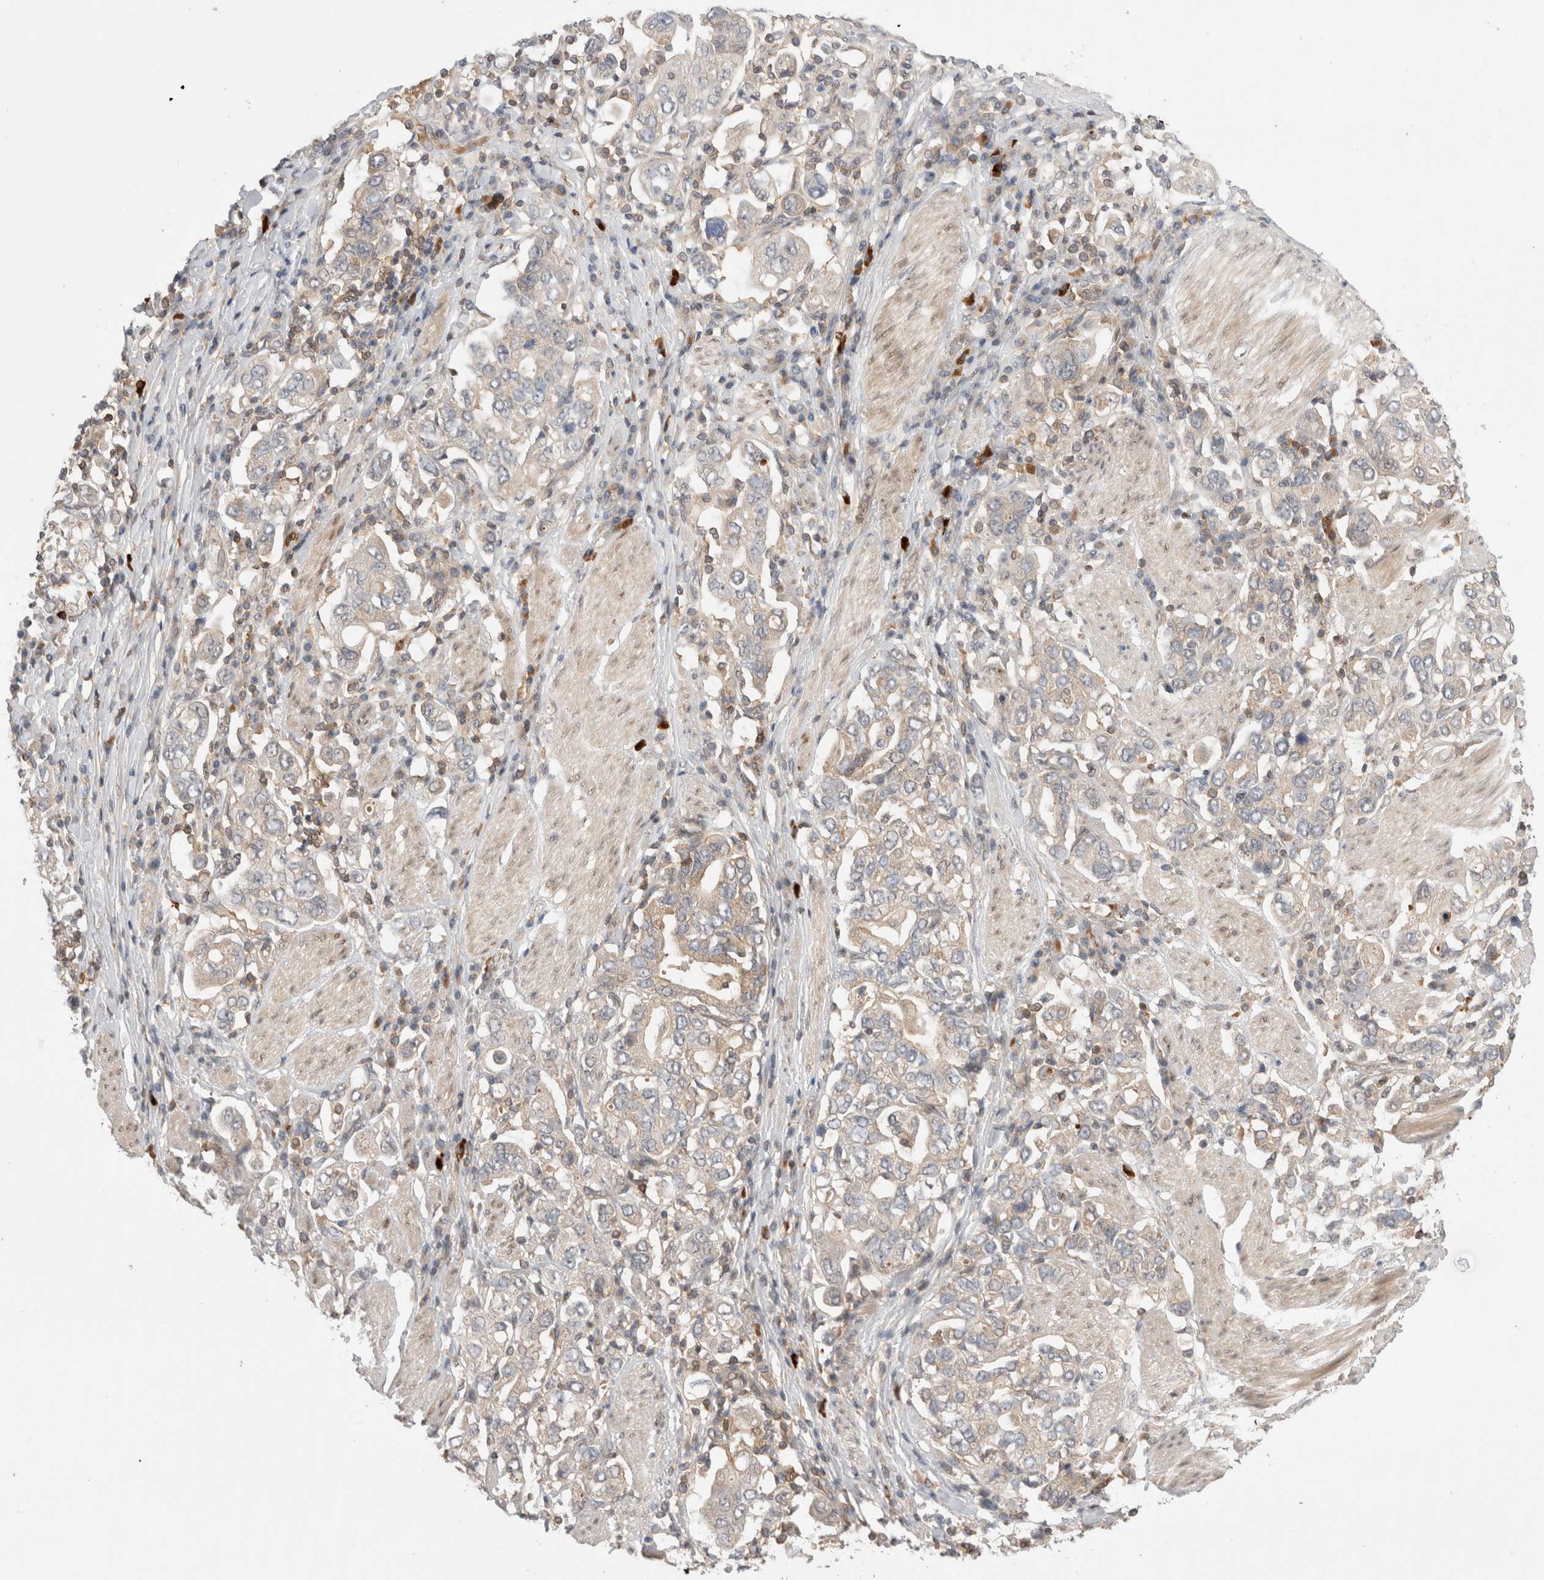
{"staining": {"intensity": "weak", "quantity": "25%-75%", "location": "cytoplasmic/membranous"}, "tissue": "stomach cancer", "cell_type": "Tumor cells", "image_type": "cancer", "snomed": [{"axis": "morphology", "description": "Adenocarcinoma, NOS"}, {"axis": "topography", "description": "Stomach, upper"}], "caption": "A brown stain shows weak cytoplasmic/membranous positivity of a protein in adenocarcinoma (stomach) tumor cells. (DAB IHC, brown staining for protein, blue staining for nuclei).", "gene": "NFKB1", "patient": {"sex": "male", "age": 62}}